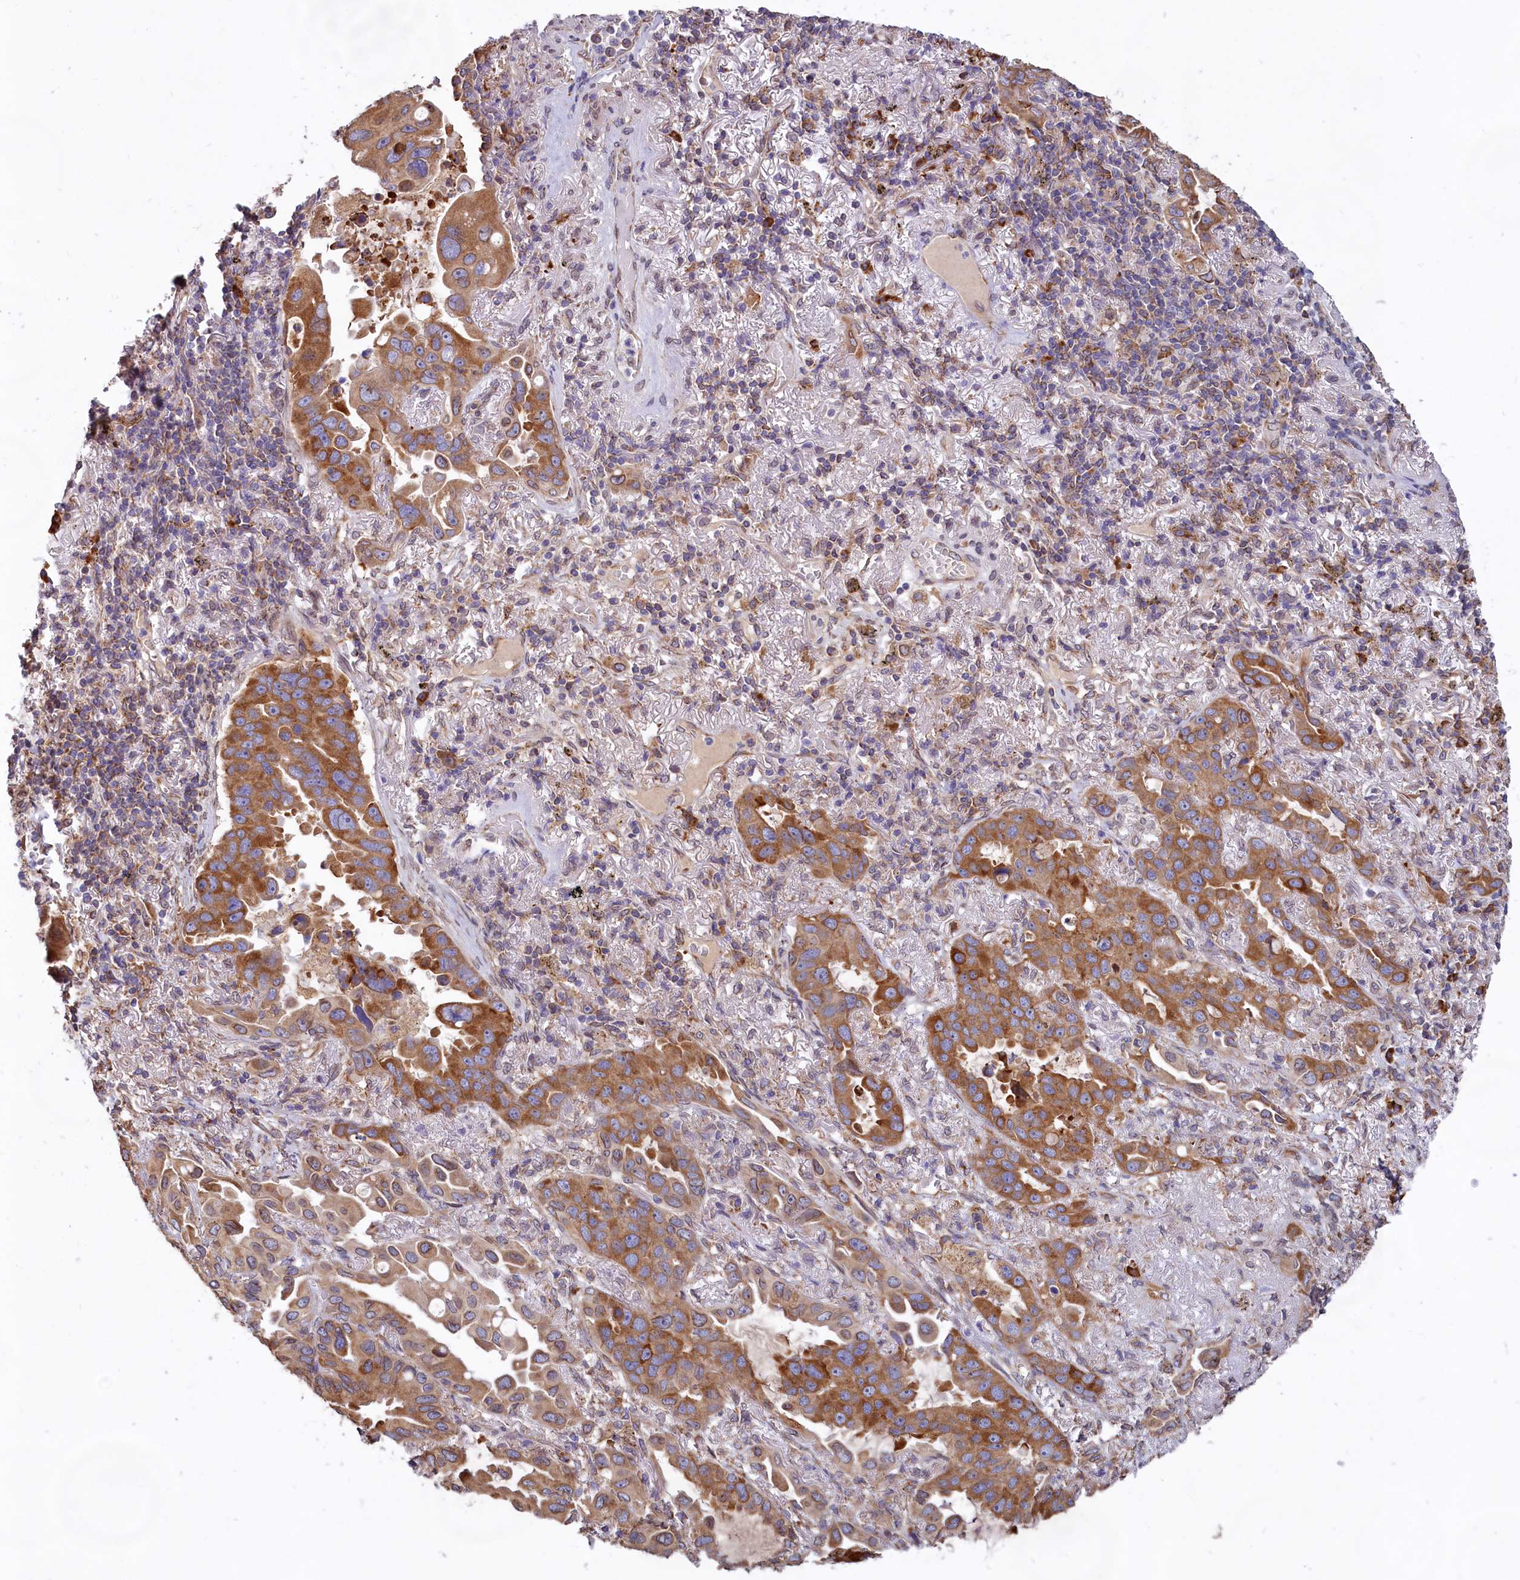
{"staining": {"intensity": "strong", "quantity": ">75%", "location": "cytoplasmic/membranous"}, "tissue": "lung cancer", "cell_type": "Tumor cells", "image_type": "cancer", "snomed": [{"axis": "morphology", "description": "Adenocarcinoma, NOS"}, {"axis": "topography", "description": "Lung"}], "caption": "A brown stain highlights strong cytoplasmic/membranous expression of a protein in human lung adenocarcinoma tumor cells.", "gene": "TBC1D19", "patient": {"sex": "male", "age": 64}}